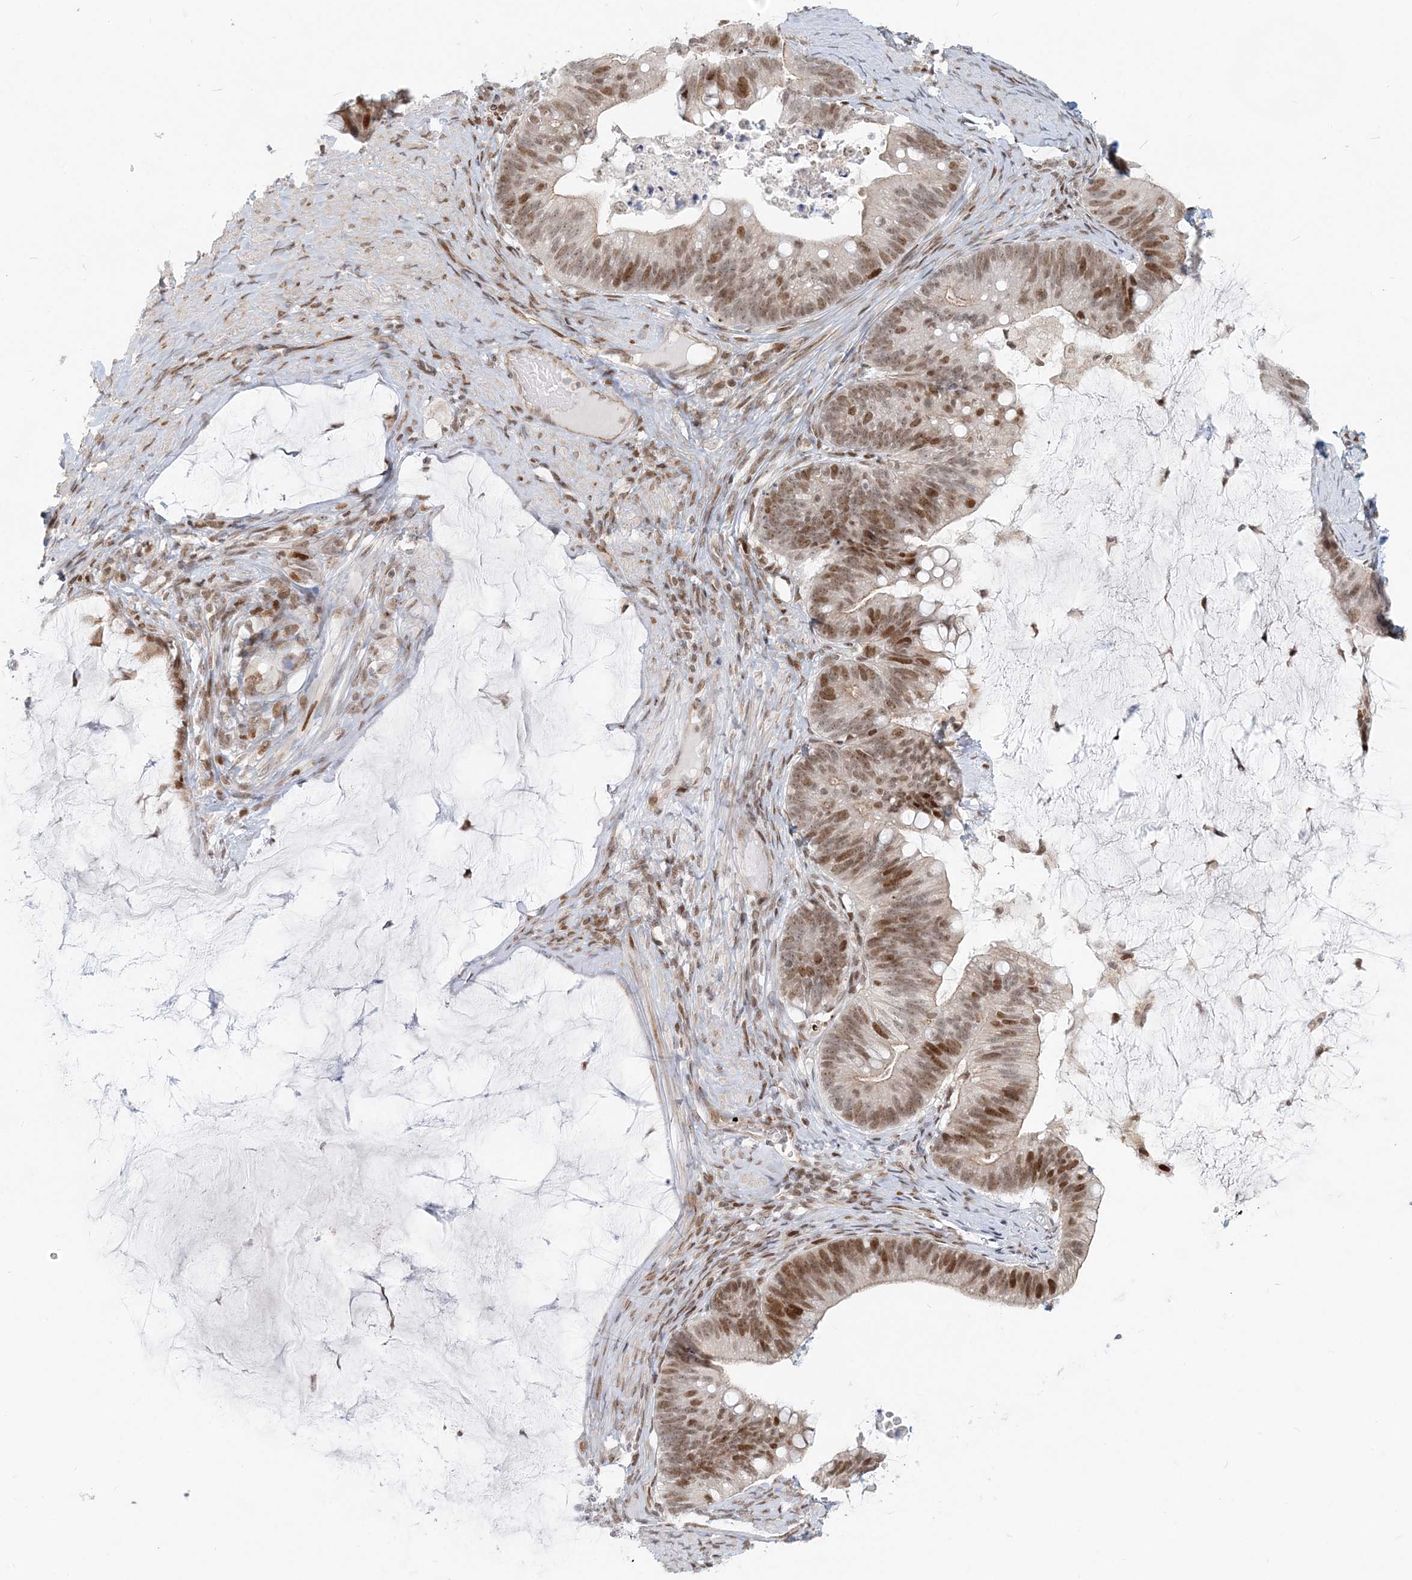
{"staining": {"intensity": "moderate", "quantity": ">75%", "location": "nuclear"}, "tissue": "ovarian cancer", "cell_type": "Tumor cells", "image_type": "cancer", "snomed": [{"axis": "morphology", "description": "Cystadenocarcinoma, mucinous, NOS"}, {"axis": "topography", "description": "Ovary"}], "caption": "DAB (3,3'-diaminobenzidine) immunohistochemical staining of ovarian cancer exhibits moderate nuclear protein expression in about >75% of tumor cells.", "gene": "BAZ1B", "patient": {"sex": "female", "age": 61}}